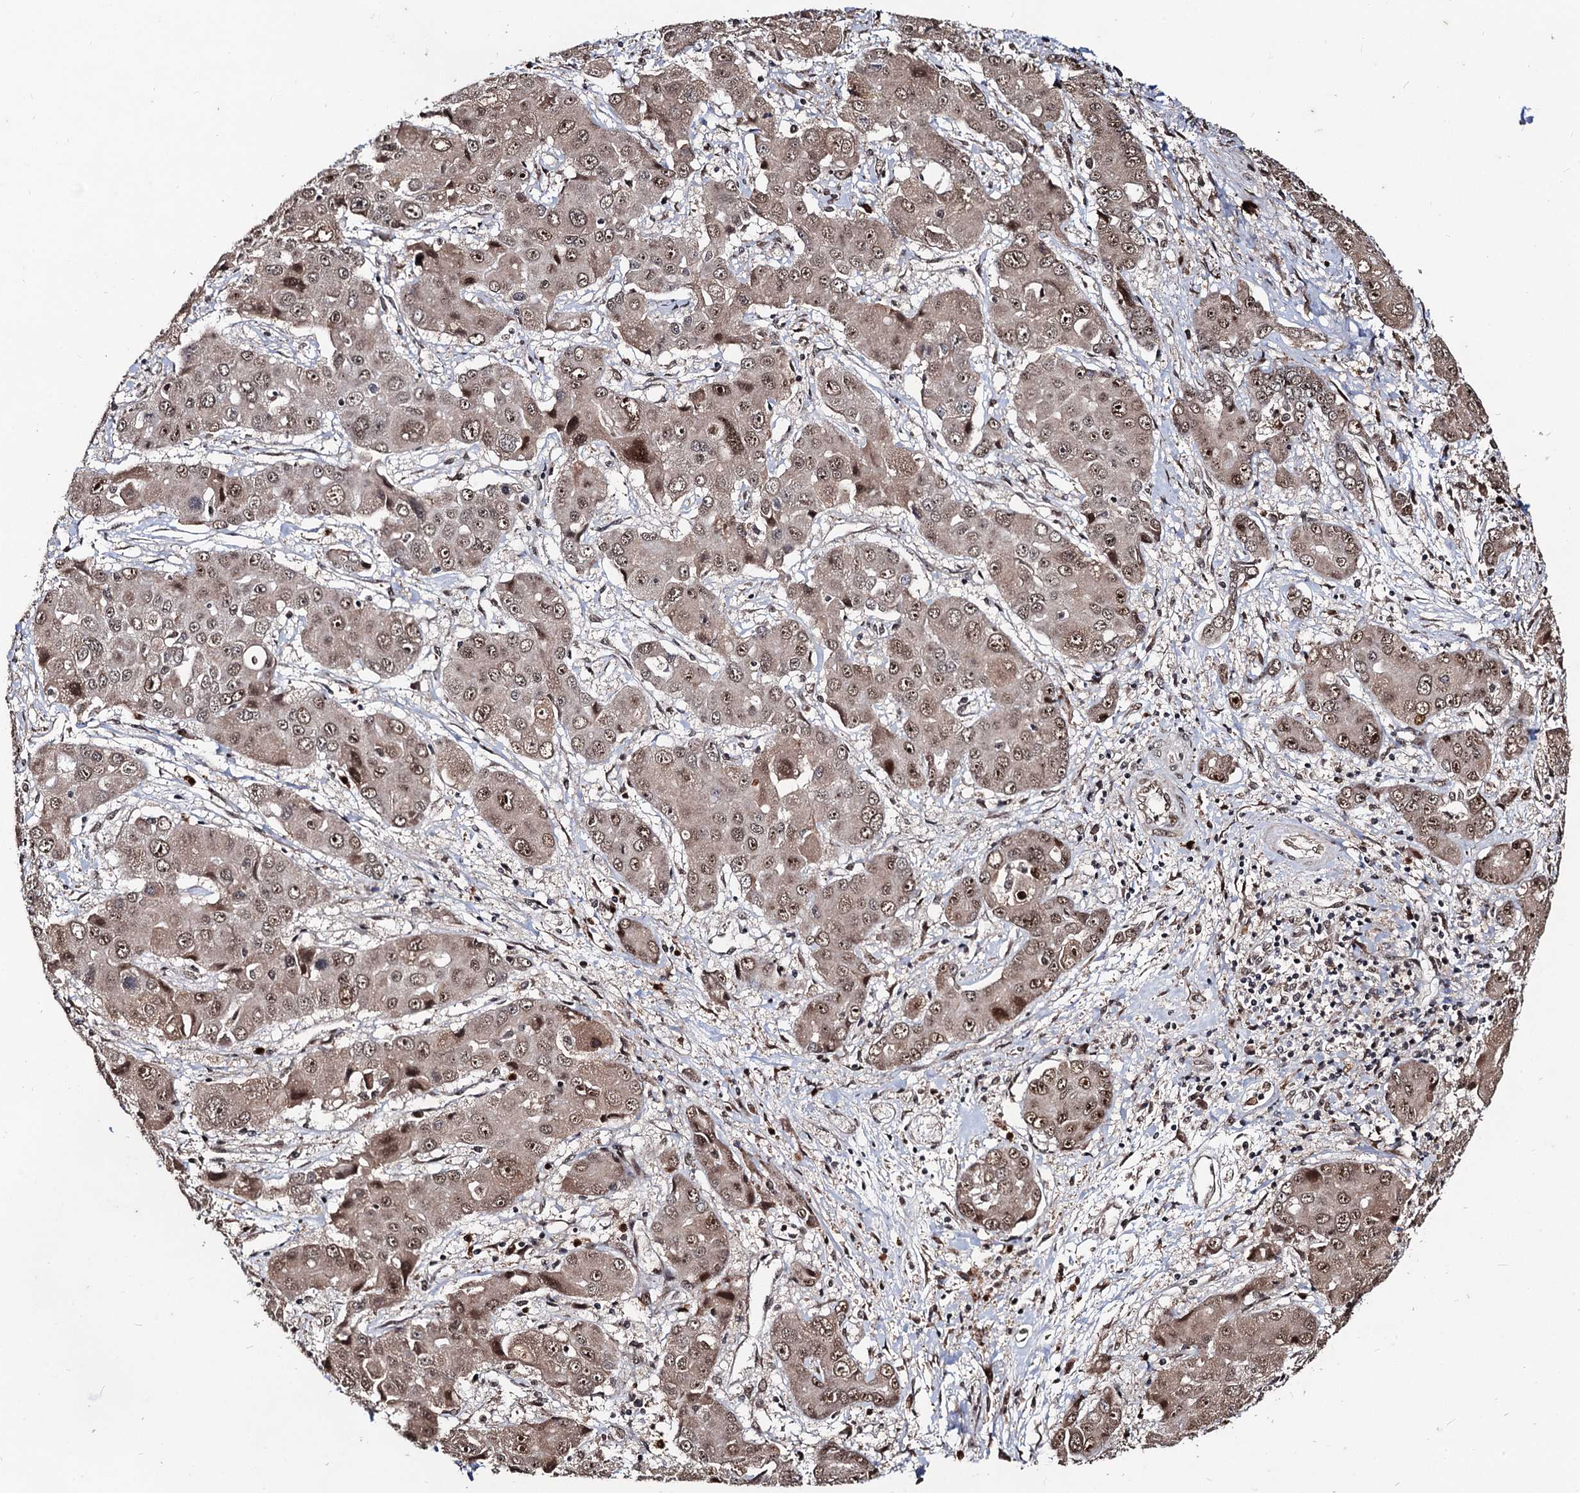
{"staining": {"intensity": "moderate", "quantity": ">75%", "location": "cytoplasmic/membranous,nuclear"}, "tissue": "liver cancer", "cell_type": "Tumor cells", "image_type": "cancer", "snomed": [{"axis": "morphology", "description": "Cholangiocarcinoma"}, {"axis": "topography", "description": "Liver"}], "caption": "Liver cancer tissue shows moderate cytoplasmic/membranous and nuclear positivity in about >75% of tumor cells", "gene": "SFSWAP", "patient": {"sex": "male", "age": 67}}